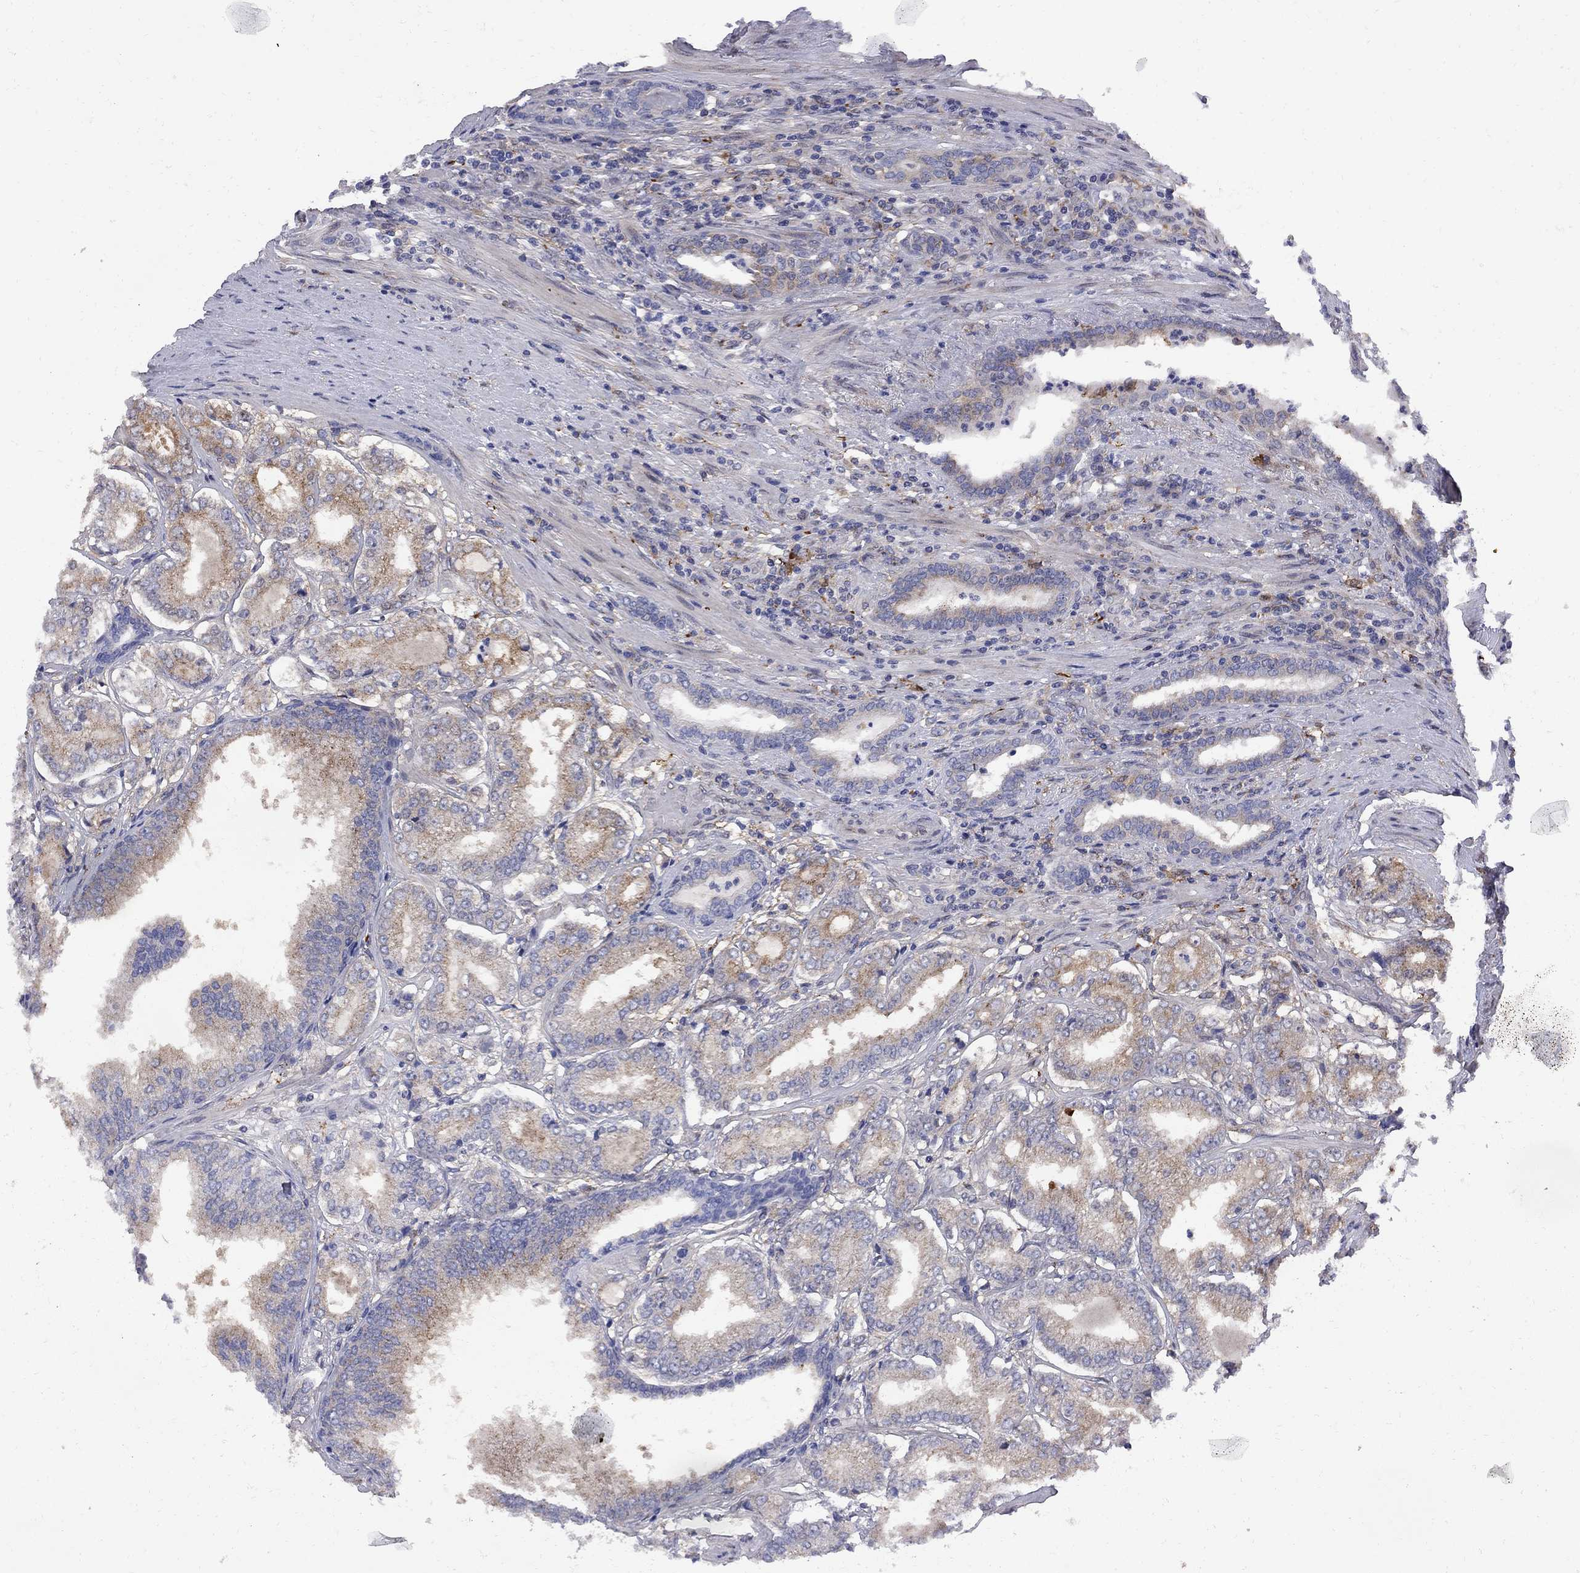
{"staining": {"intensity": "moderate", "quantity": "<25%", "location": "cytoplasmic/membranous"}, "tissue": "prostate cancer", "cell_type": "Tumor cells", "image_type": "cancer", "snomed": [{"axis": "morphology", "description": "Adenocarcinoma, NOS"}, {"axis": "topography", "description": "Prostate"}], "caption": "This photomicrograph demonstrates IHC staining of prostate cancer, with low moderate cytoplasmic/membranous expression in approximately <25% of tumor cells.", "gene": "MTHFR", "patient": {"sex": "male", "age": 65}}